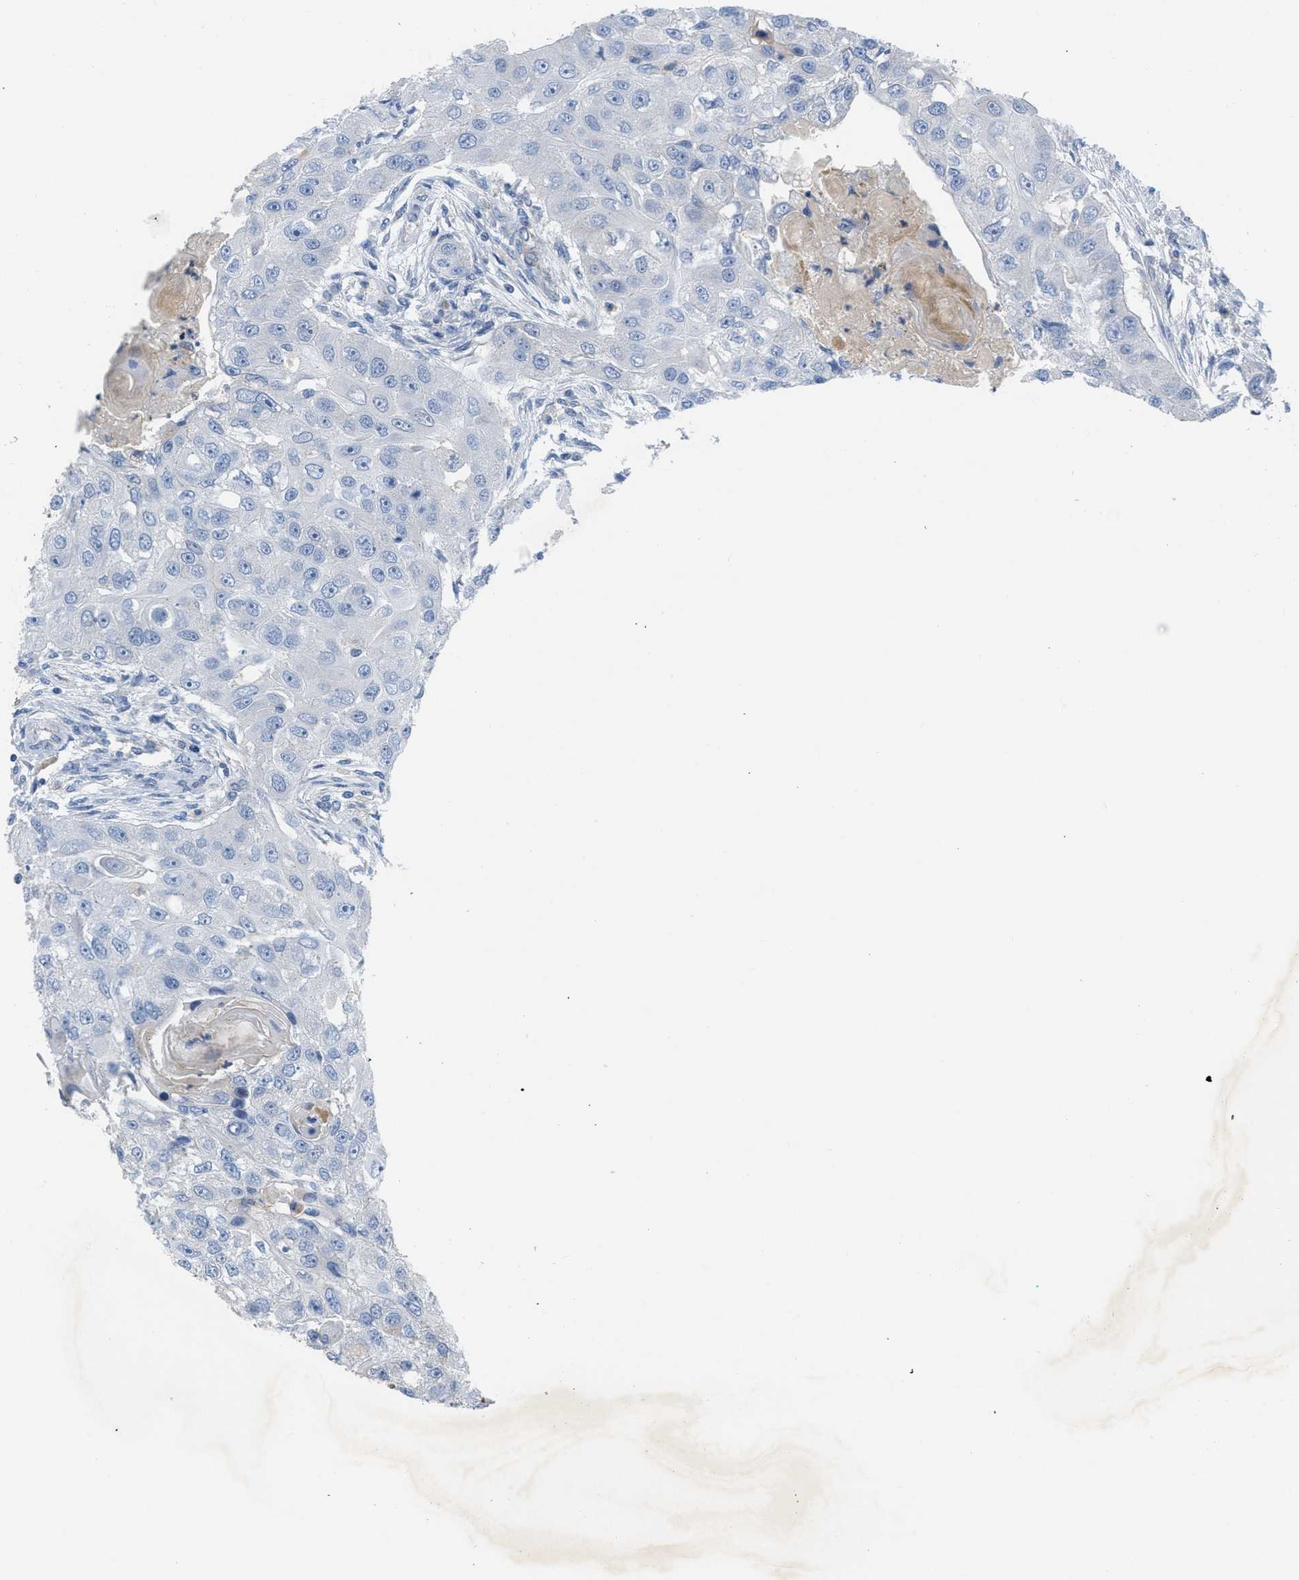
{"staining": {"intensity": "negative", "quantity": "none", "location": "none"}, "tissue": "head and neck cancer", "cell_type": "Tumor cells", "image_type": "cancer", "snomed": [{"axis": "morphology", "description": "Normal tissue, NOS"}, {"axis": "morphology", "description": "Squamous cell carcinoma, NOS"}, {"axis": "topography", "description": "Skeletal muscle"}, {"axis": "topography", "description": "Head-Neck"}], "caption": "This is a histopathology image of immunohistochemistry (IHC) staining of head and neck cancer, which shows no expression in tumor cells.", "gene": "CRB3", "patient": {"sex": "male", "age": 51}}